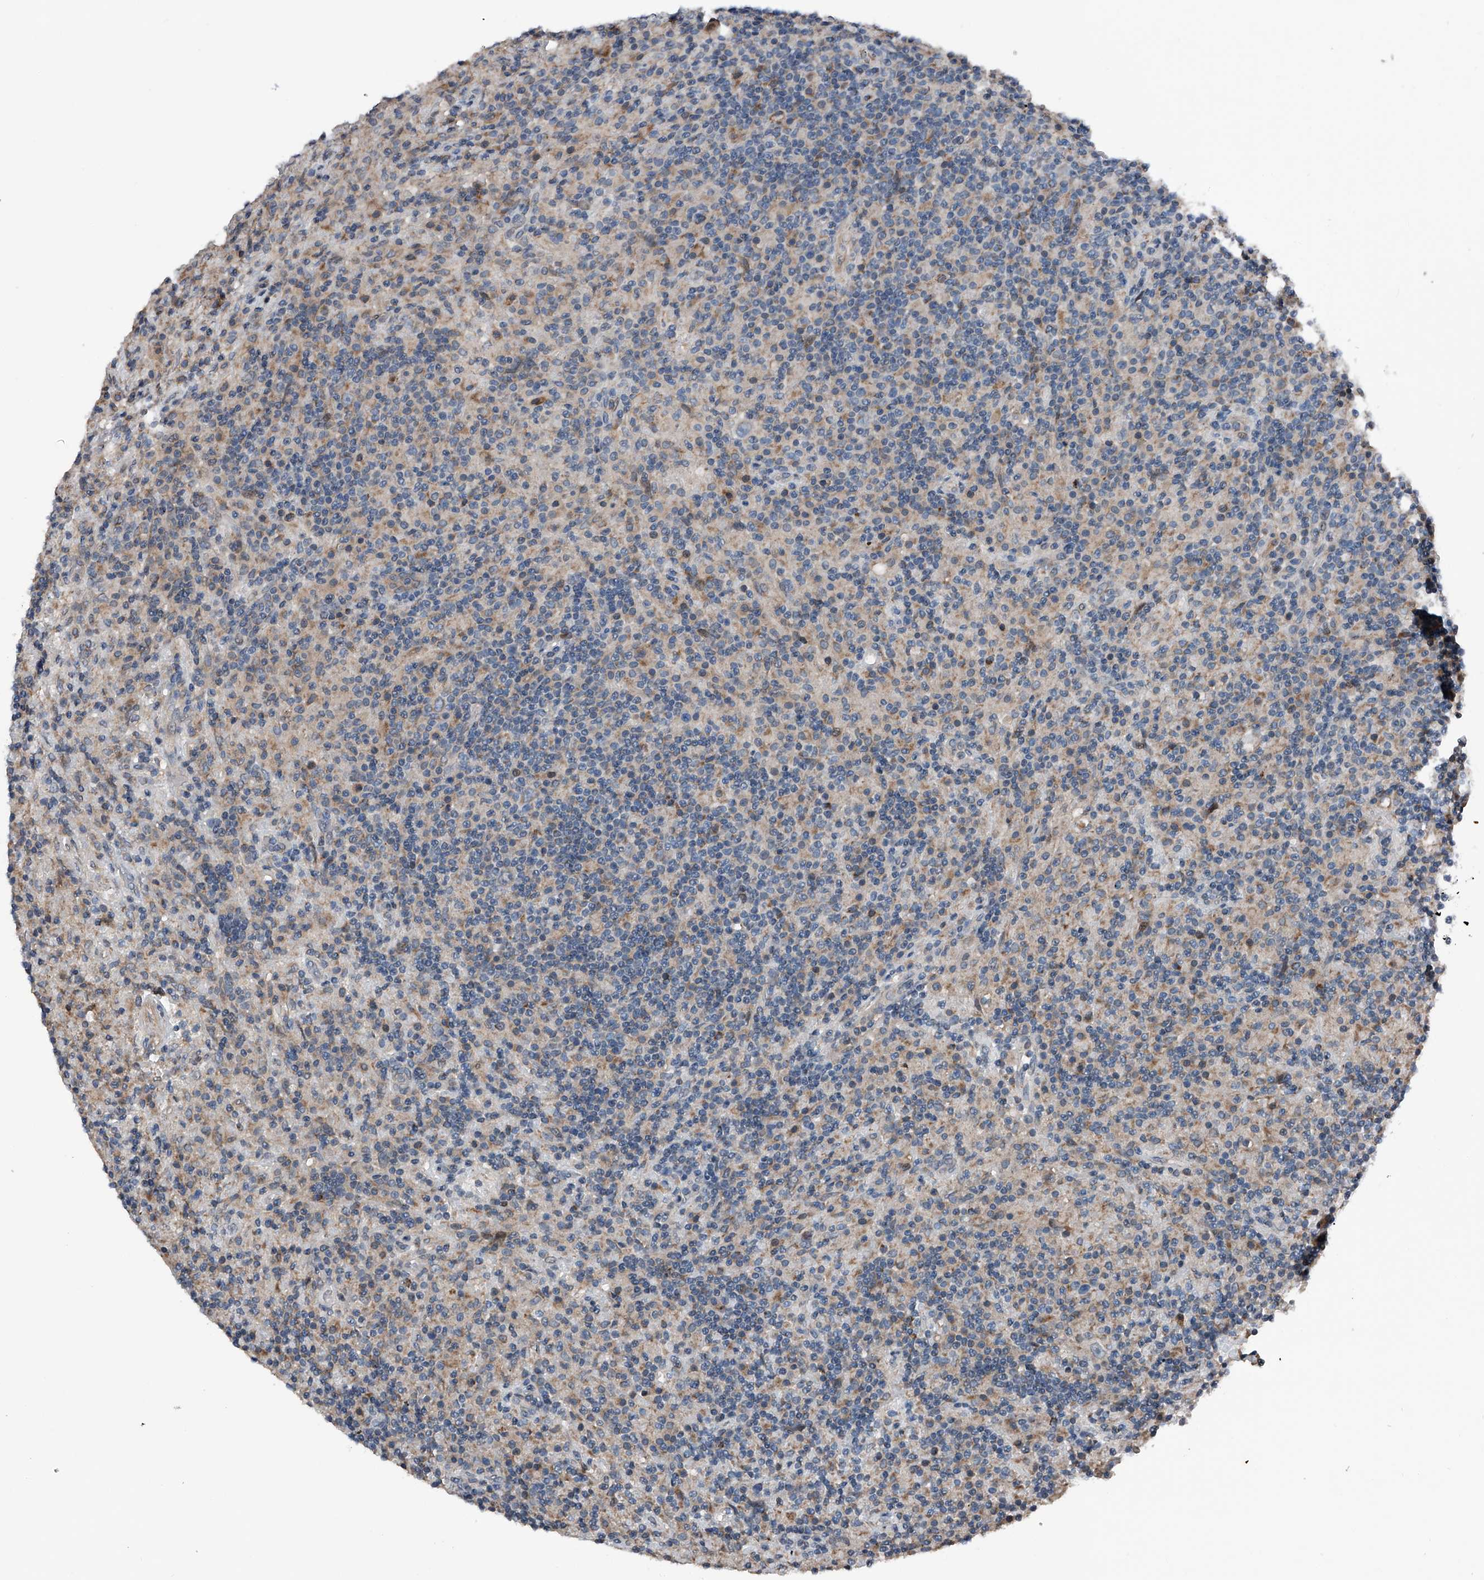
{"staining": {"intensity": "weak", "quantity": "<25%", "location": "cytoplasmic/membranous"}, "tissue": "lymphoma", "cell_type": "Tumor cells", "image_type": "cancer", "snomed": [{"axis": "morphology", "description": "Hodgkin's disease, NOS"}, {"axis": "topography", "description": "Lymph node"}], "caption": "An immunohistochemistry photomicrograph of lymphoma is shown. There is no staining in tumor cells of lymphoma. The staining is performed using DAB (3,3'-diaminobenzidine) brown chromogen with nuclei counter-stained in using hematoxylin.", "gene": "DST", "patient": {"sex": "male", "age": 70}}